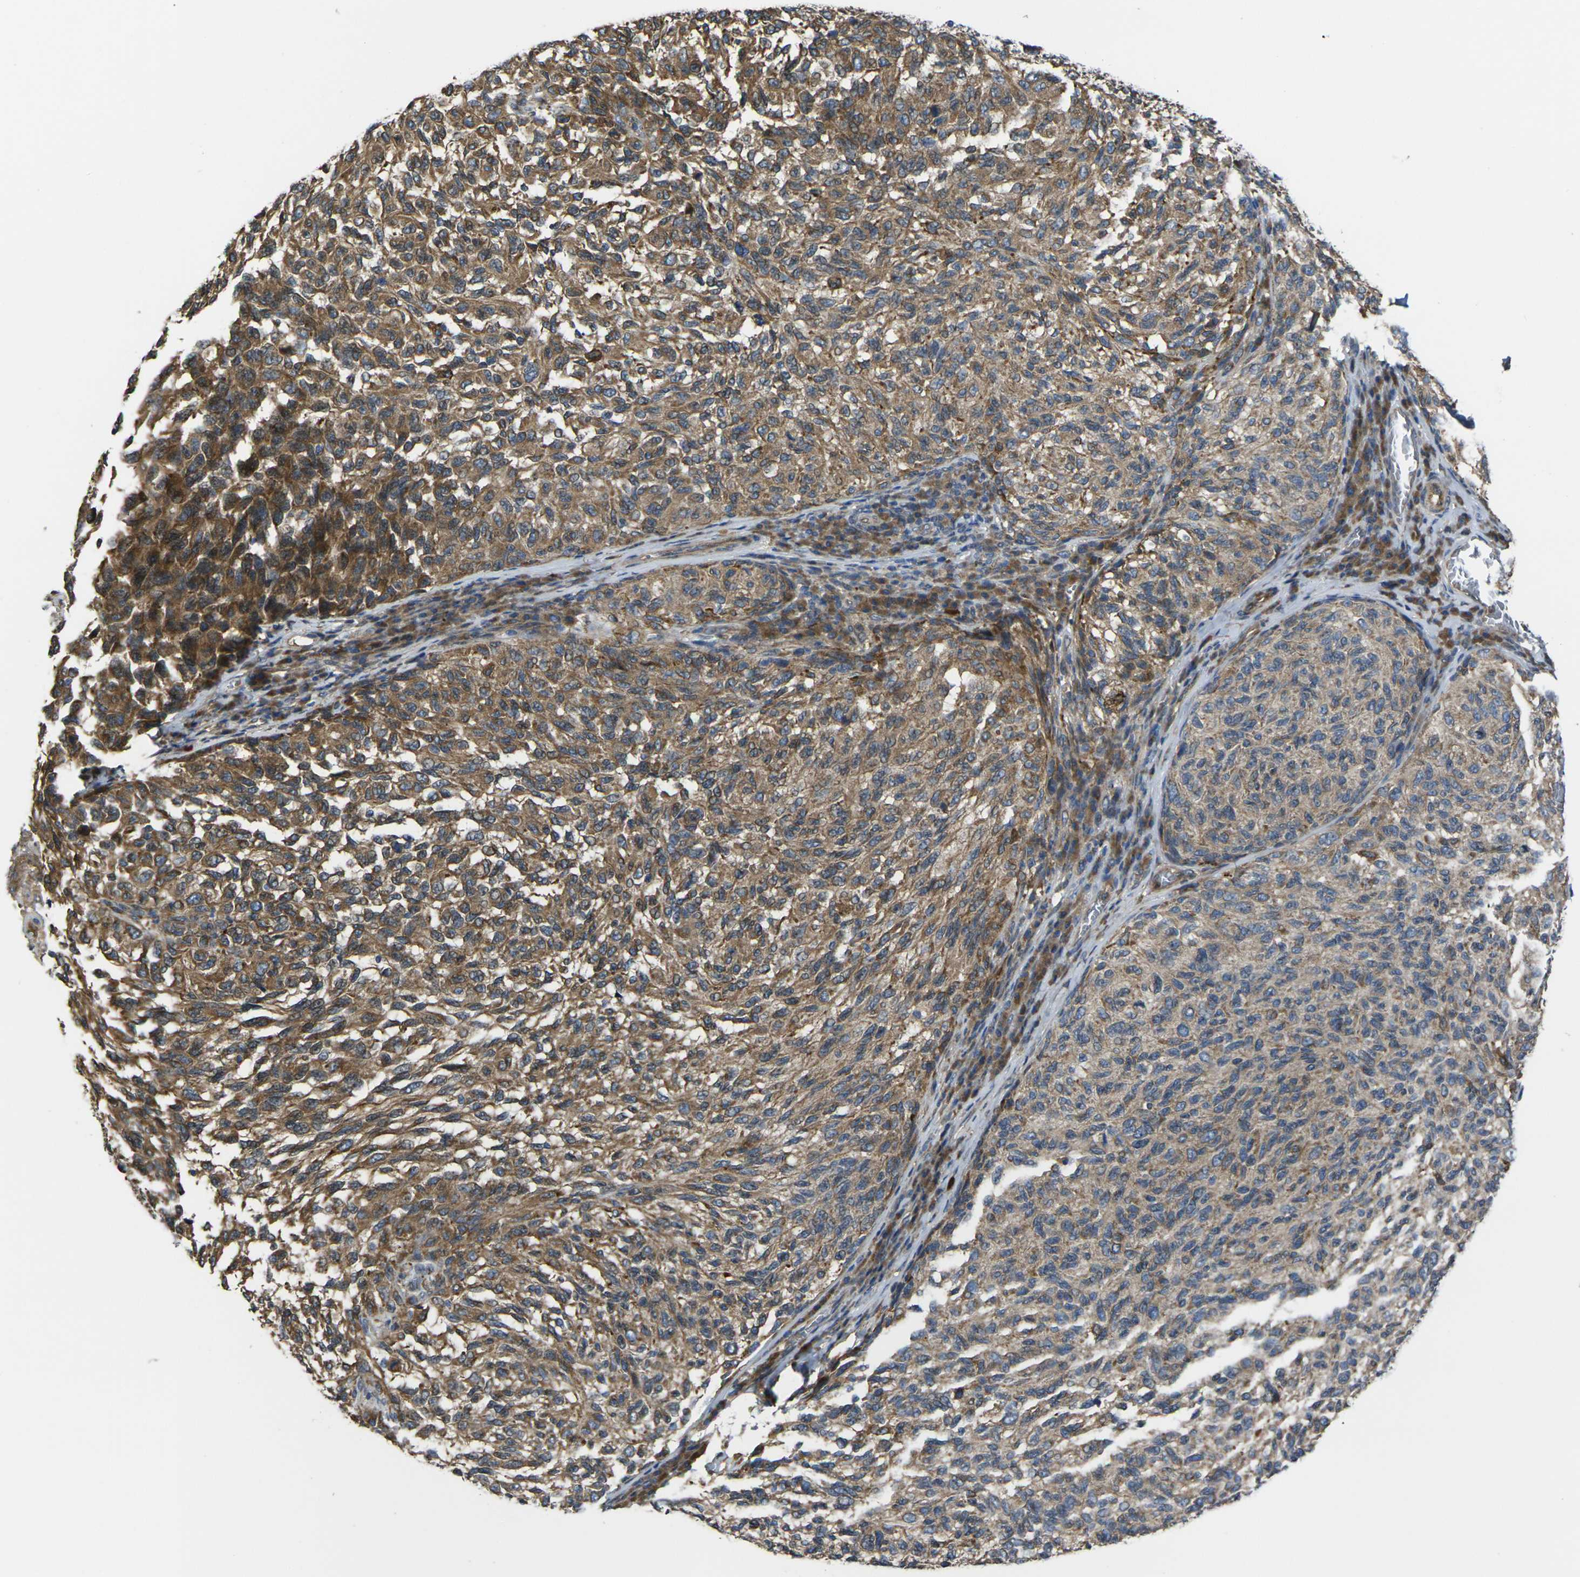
{"staining": {"intensity": "moderate", "quantity": ">75%", "location": "cytoplasmic/membranous"}, "tissue": "melanoma", "cell_type": "Tumor cells", "image_type": "cancer", "snomed": [{"axis": "morphology", "description": "Malignant melanoma, NOS"}, {"axis": "topography", "description": "Skin"}], "caption": "Immunohistochemical staining of melanoma displays medium levels of moderate cytoplasmic/membranous protein expression in about >75% of tumor cells.", "gene": "FZD1", "patient": {"sex": "female", "age": 73}}